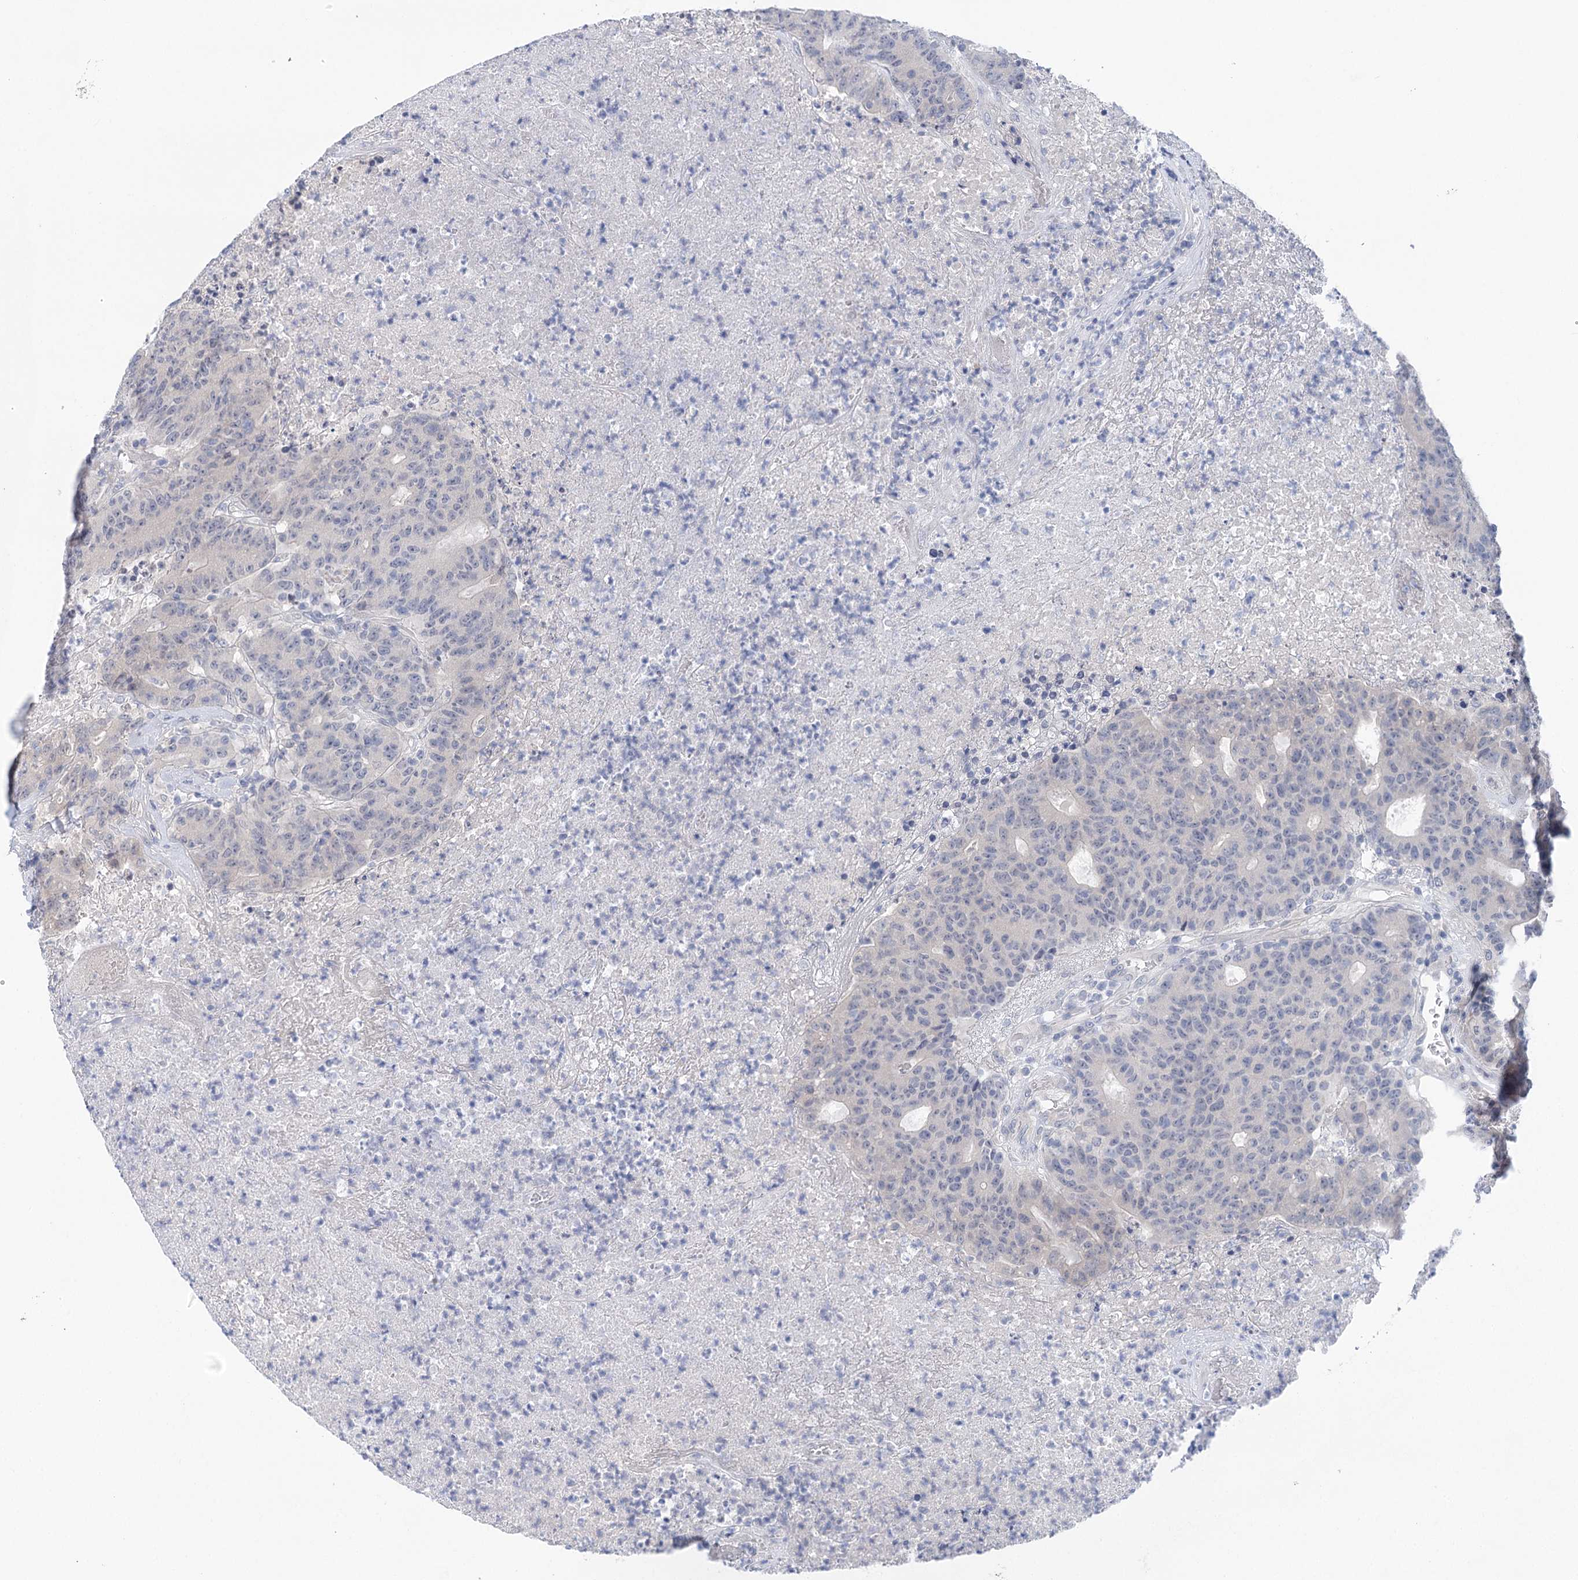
{"staining": {"intensity": "negative", "quantity": "none", "location": "none"}, "tissue": "colorectal cancer", "cell_type": "Tumor cells", "image_type": "cancer", "snomed": [{"axis": "morphology", "description": "Adenocarcinoma, NOS"}, {"axis": "topography", "description": "Colon"}], "caption": "Adenocarcinoma (colorectal) was stained to show a protein in brown. There is no significant positivity in tumor cells. Nuclei are stained in blue.", "gene": "LALBA", "patient": {"sex": "female", "age": 75}}